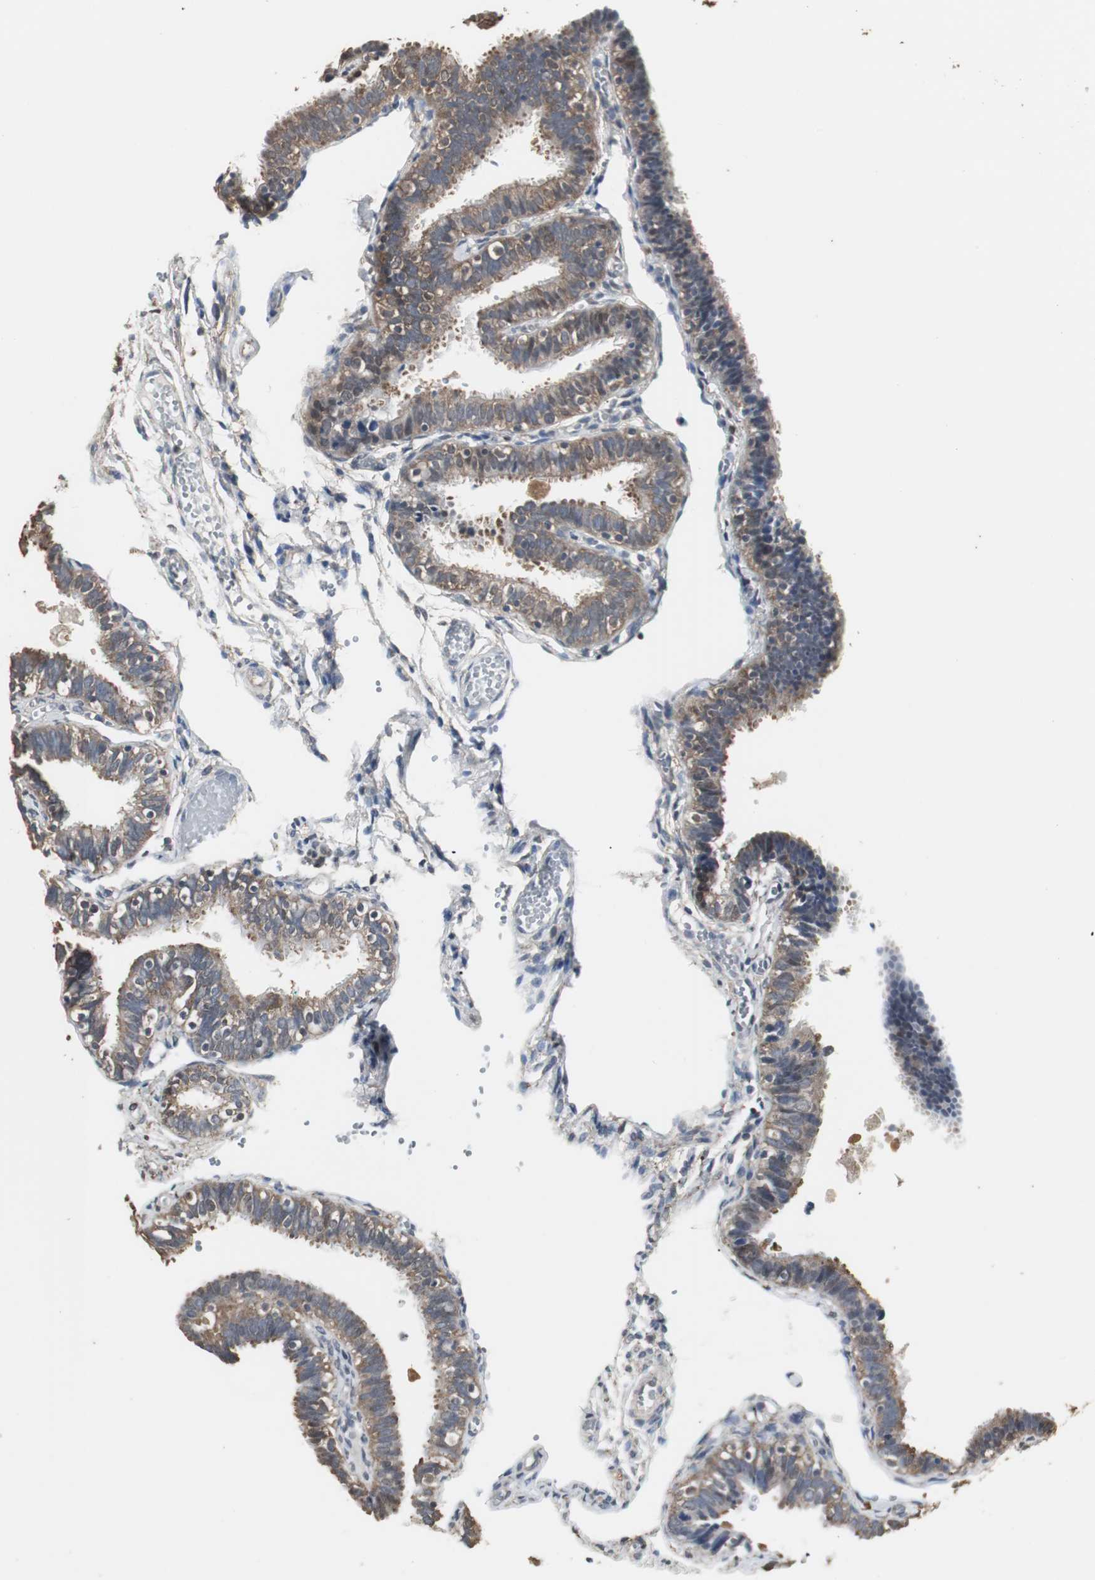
{"staining": {"intensity": "moderate", "quantity": ">75%", "location": "cytoplasmic/membranous"}, "tissue": "fallopian tube", "cell_type": "Glandular cells", "image_type": "normal", "snomed": [{"axis": "morphology", "description": "Normal tissue, NOS"}, {"axis": "topography", "description": "Fallopian tube"}], "caption": "Immunohistochemistry (IHC) (DAB) staining of unremarkable fallopian tube exhibits moderate cytoplasmic/membranous protein staining in about >75% of glandular cells.", "gene": "HPRT1", "patient": {"sex": "female", "age": 46}}